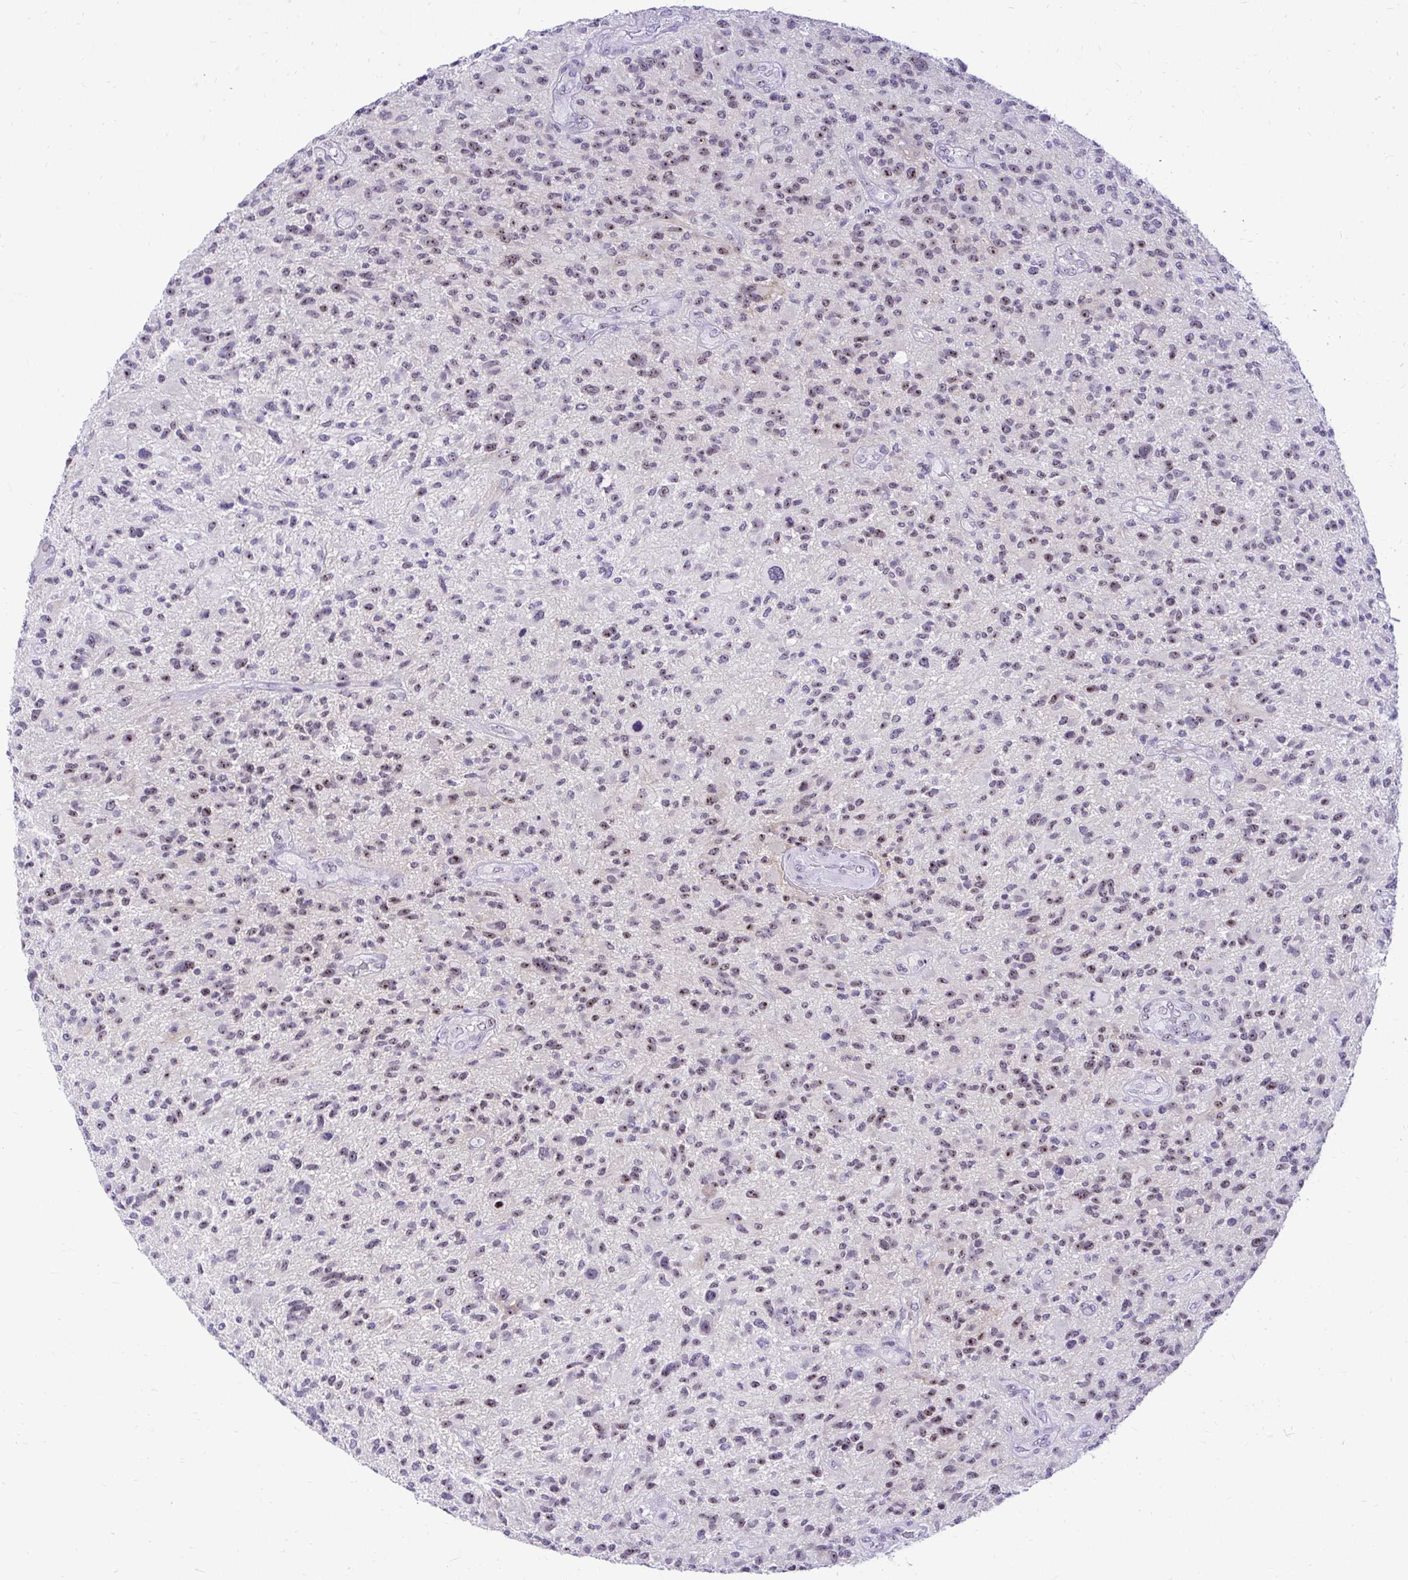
{"staining": {"intensity": "weak", "quantity": "25%-75%", "location": "nuclear"}, "tissue": "glioma", "cell_type": "Tumor cells", "image_type": "cancer", "snomed": [{"axis": "morphology", "description": "Glioma, malignant, High grade"}, {"axis": "topography", "description": "Brain"}], "caption": "Immunohistochemistry (IHC) (DAB) staining of human malignant glioma (high-grade) demonstrates weak nuclear protein expression in approximately 25%-75% of tumor cells.", "gene": "NIFK", "patient": {"sex": "male", "age": 47}}